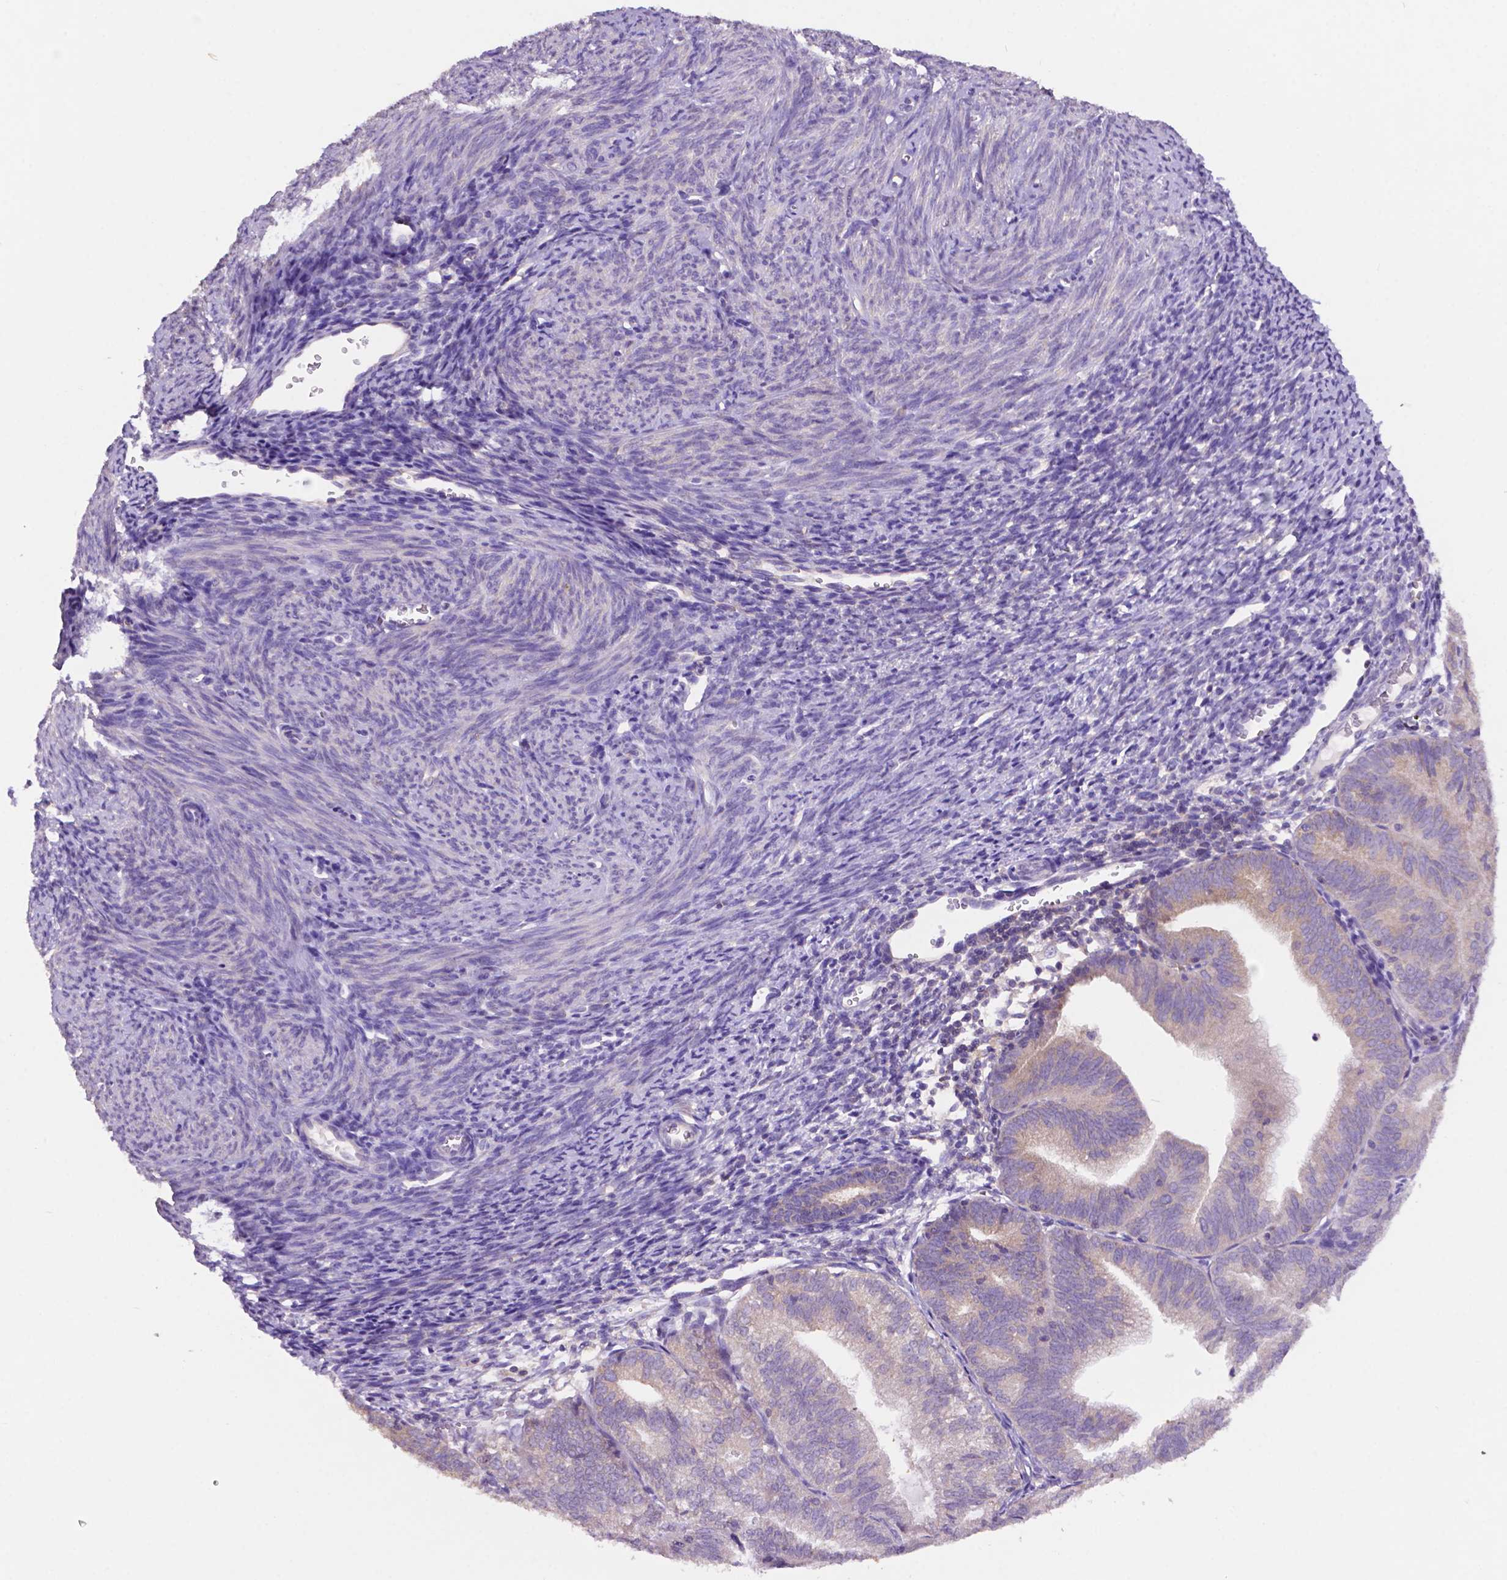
{"staining": {"intensity": "negative", "quantity": "none", "location": "none"}, "tissue": "endometrial cancer", "cell_type": "Tumor cells", "image_type": "cancer", "snomed": [{"axis": "morphology", "description": "Adenocarcinoma, NOS"}, {"axis": "topography", "description": "Endometrium"}], "caption": "Immunohistochemical staining of endometrial adenocarcinoma exhibits no significant positivity in tumor cells.", "gene": "PRPS2", "patient": {"sex": "female", "age": 70}}